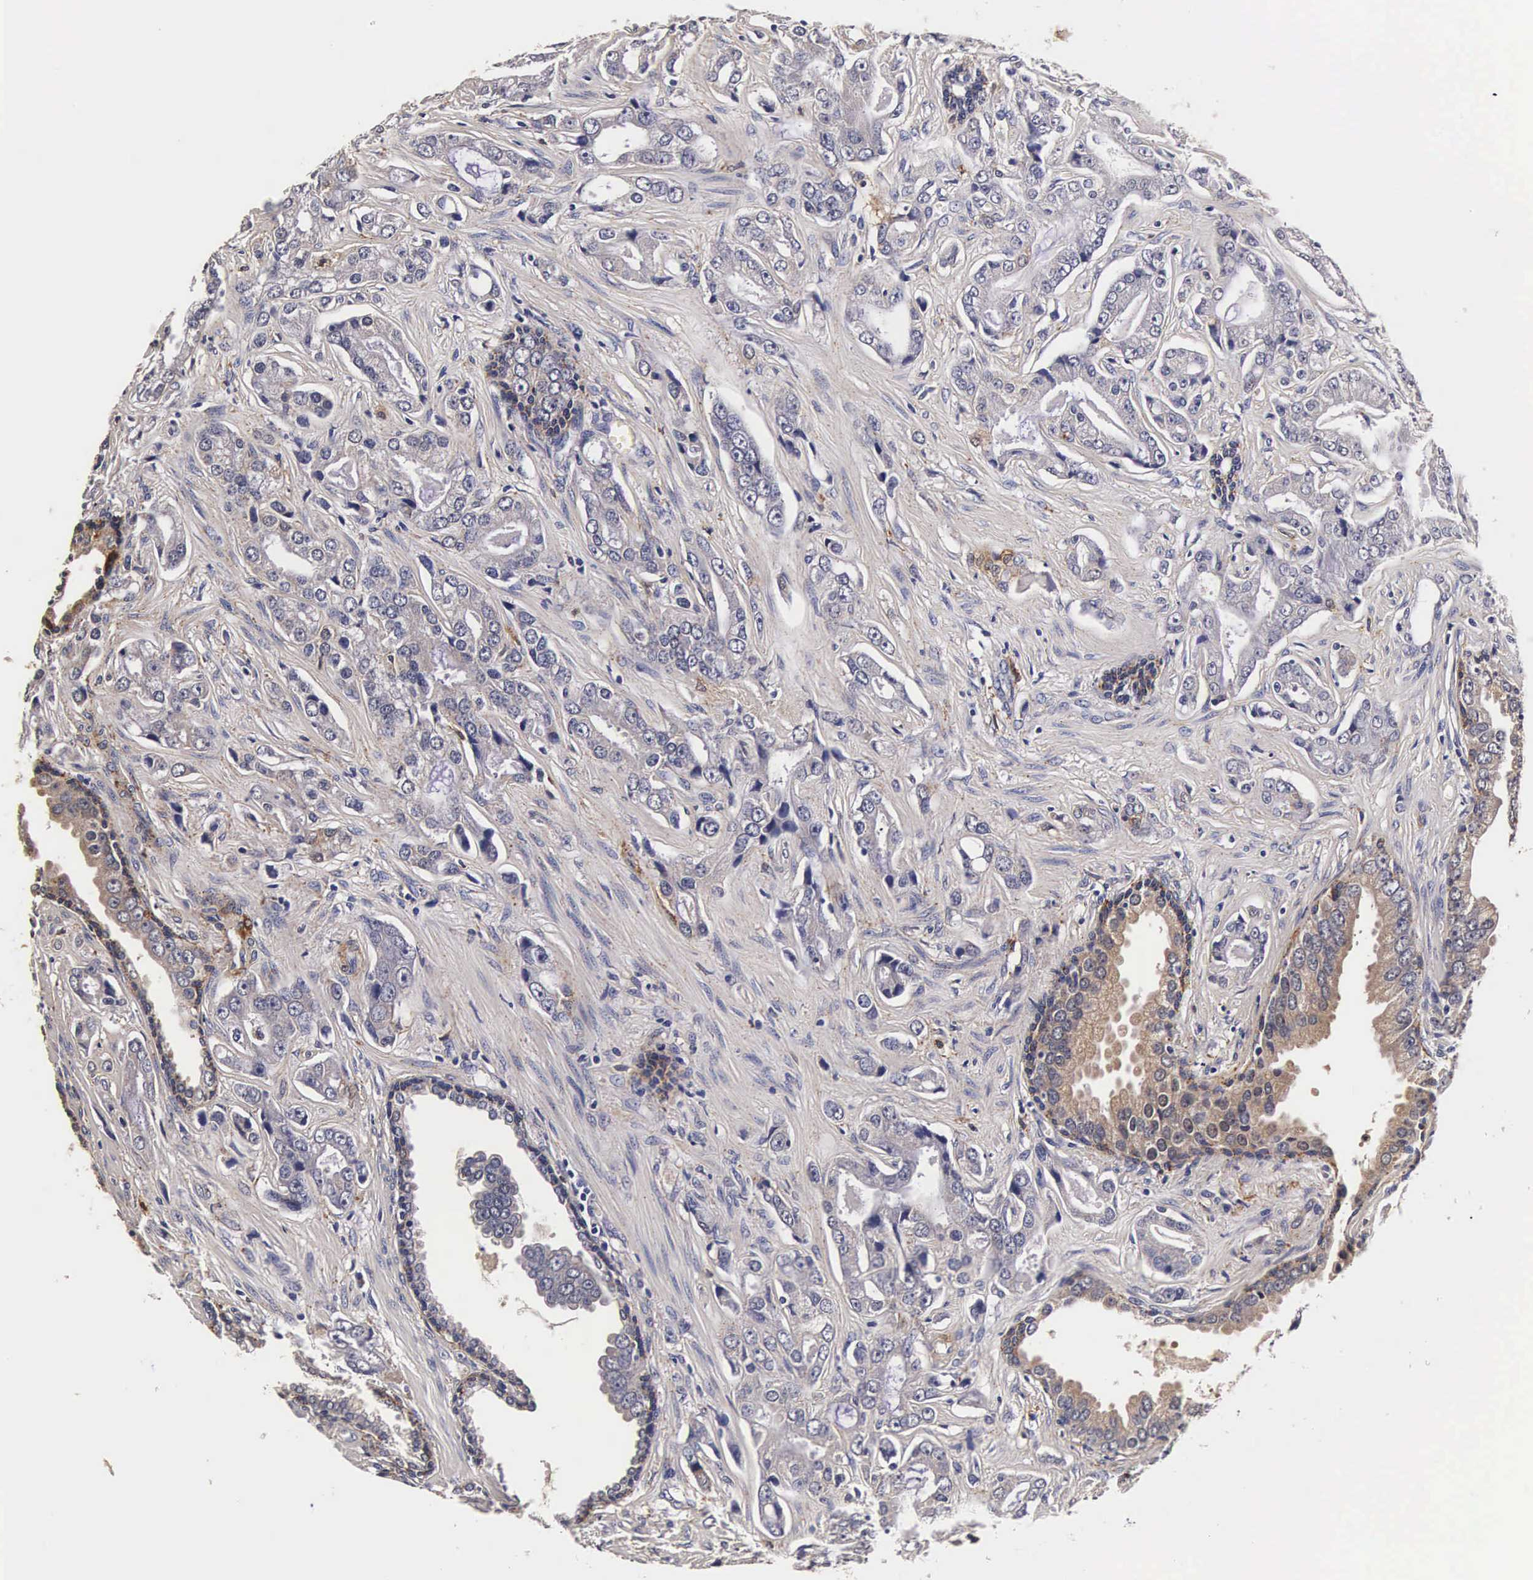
{"staining": {"intensity": "negative", "quantity": "none", "location": "none"}, "tissue": "prostate cancer", "cell_type": "Tumor cells", "image_type": "cancer", "snomed": [{"axis": "morphology", "description": "Adenocarcinoma, Low grade"}, {"axis": "topography", "description": "Prostate"}], "caption": "Immunohistochemistry (IHC) of human prostate cancer (low-grade adenocarcinoma) exhibits no staining in tumor cells.", "gene": "CTSB", "patient": {"sex": "male", "age": 65}}